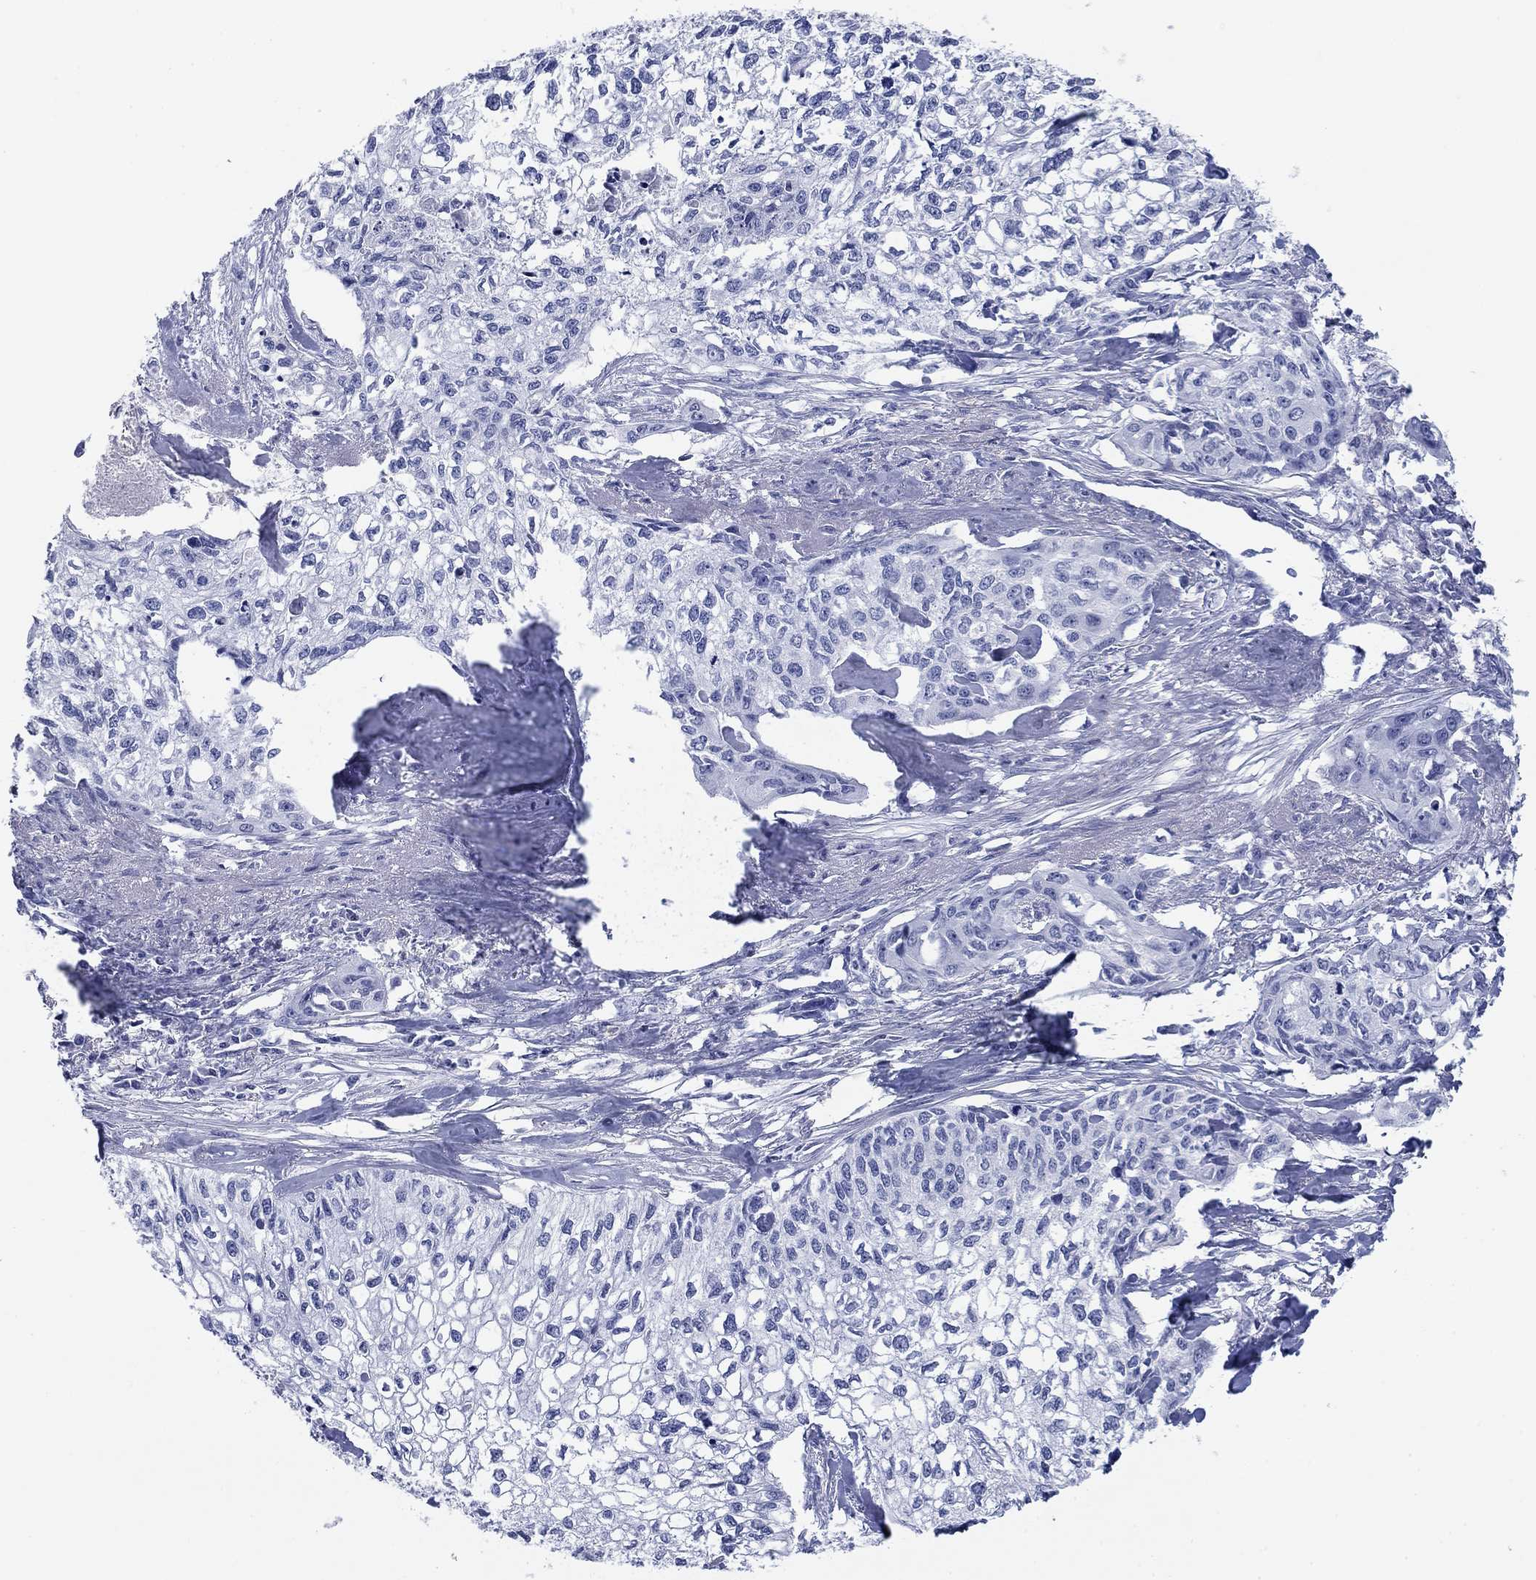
{"staining": {"intensity": "negative", "quantity": "none", "location": "none"}, "tissue": "cervical cancer", "cell_type": "Tumor cells", "image_type": "cancer", "snomed": [{"axis": "morphology", "description": "Squamous cell carcinoma, NOS"}, {"axis": "topography", "description": "Cervix"}], "caption": "This is an IHC micrograph of human cervical cancer. There is no staining in tumor cells.", "gene": "PDYN", "patient": {"sex": "female", "age": 58}}